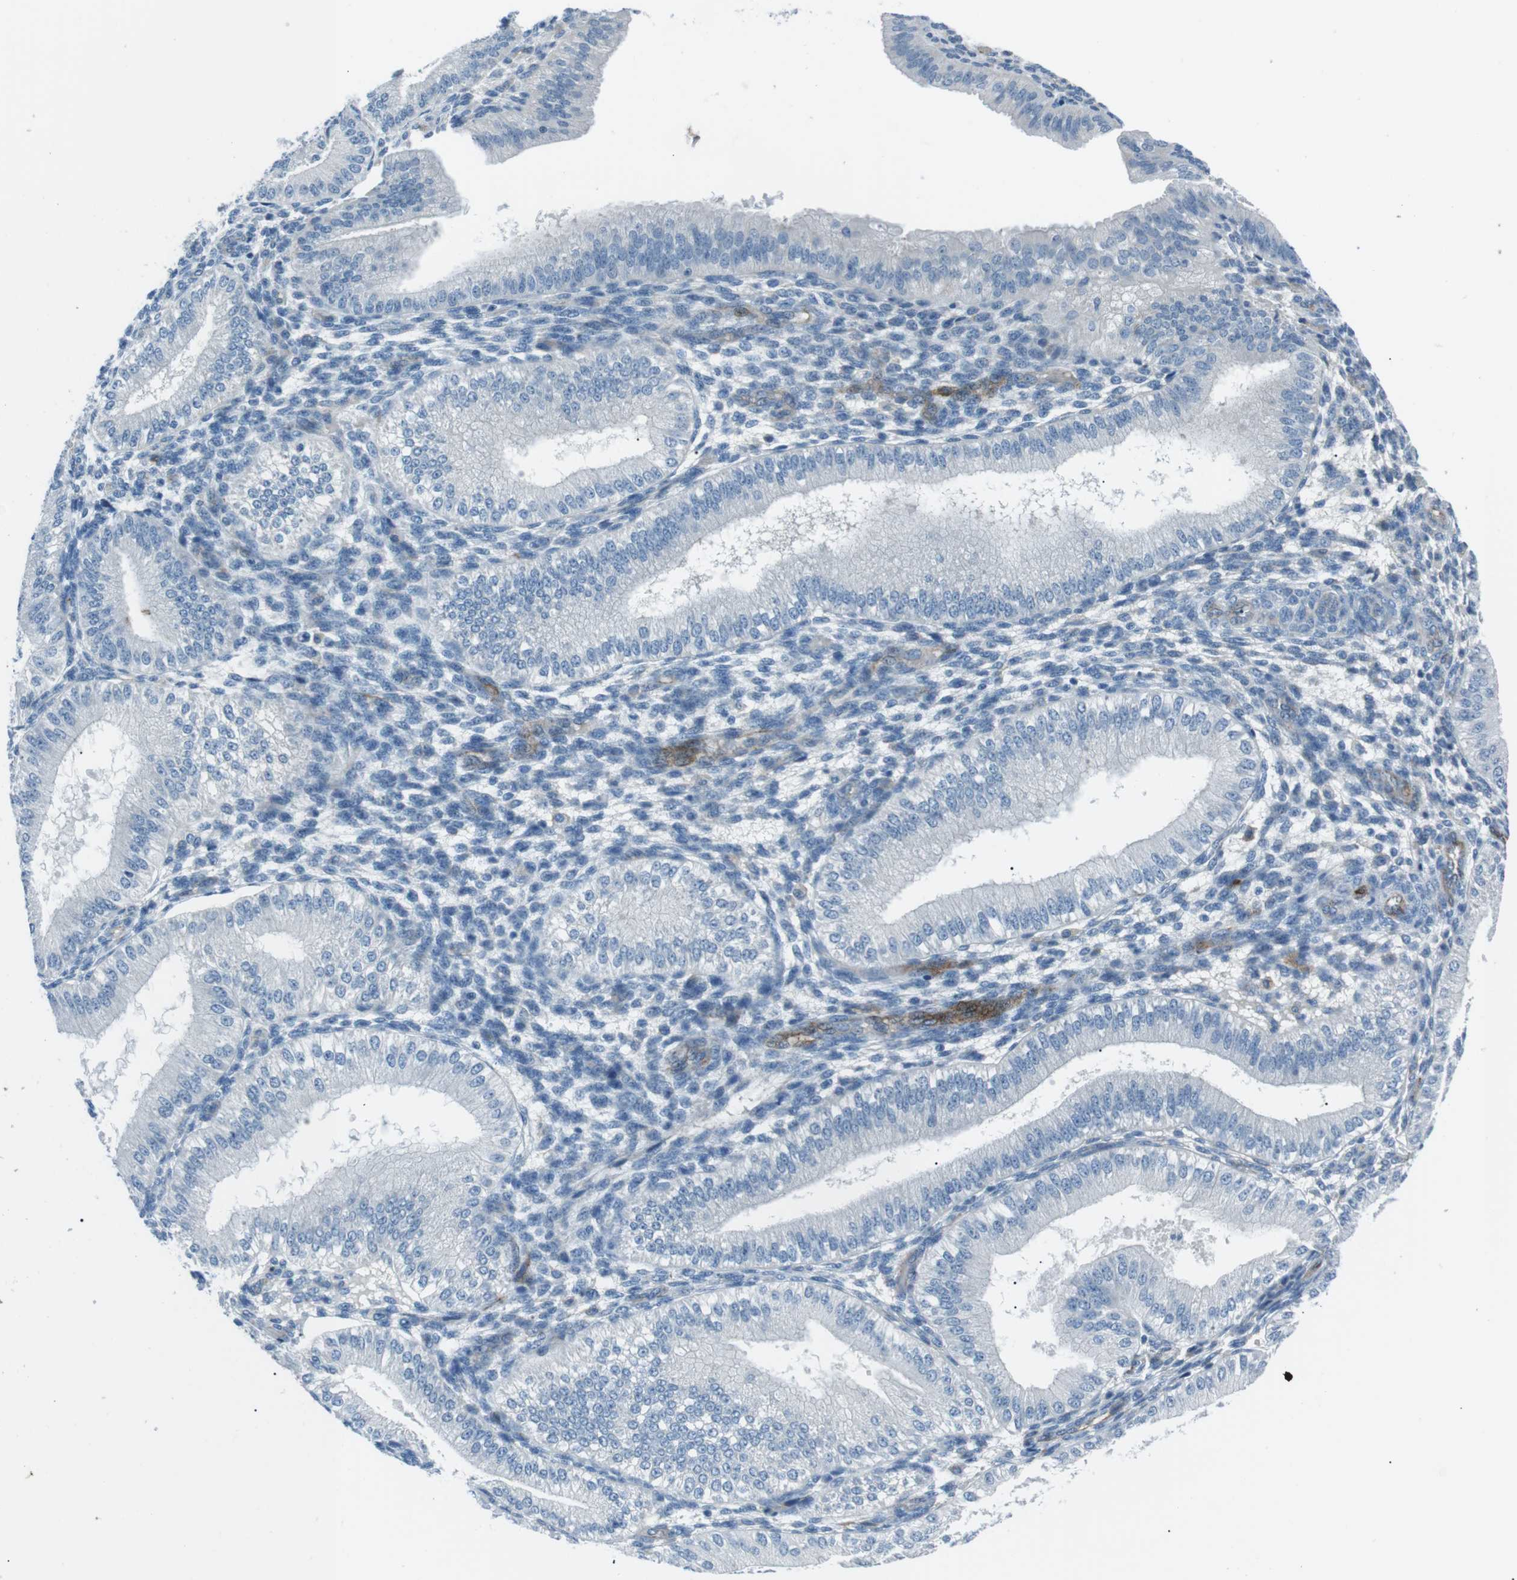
{"staining": {"intensity": "moderate", "quantity": "<25%", "location": "cytoplasmic/membranous"}, "tissue": "endometrium", "cell_type": "Cells in endometrial stroma", "image_type": "normal", "snomed": [{"axis": "morphology", "description": "Normal tissue, NOS"}, {"axis": "topography", "description": "Endometrium"}], "caption": "Endometrium stained for a protein (brown) reveals moderate cytoplasmic/membranous positive expression in approximately <25% of cells in endometrial stroma.", "gene": "CSF2RA", "patient": {"sex": "female", "age": 35}}